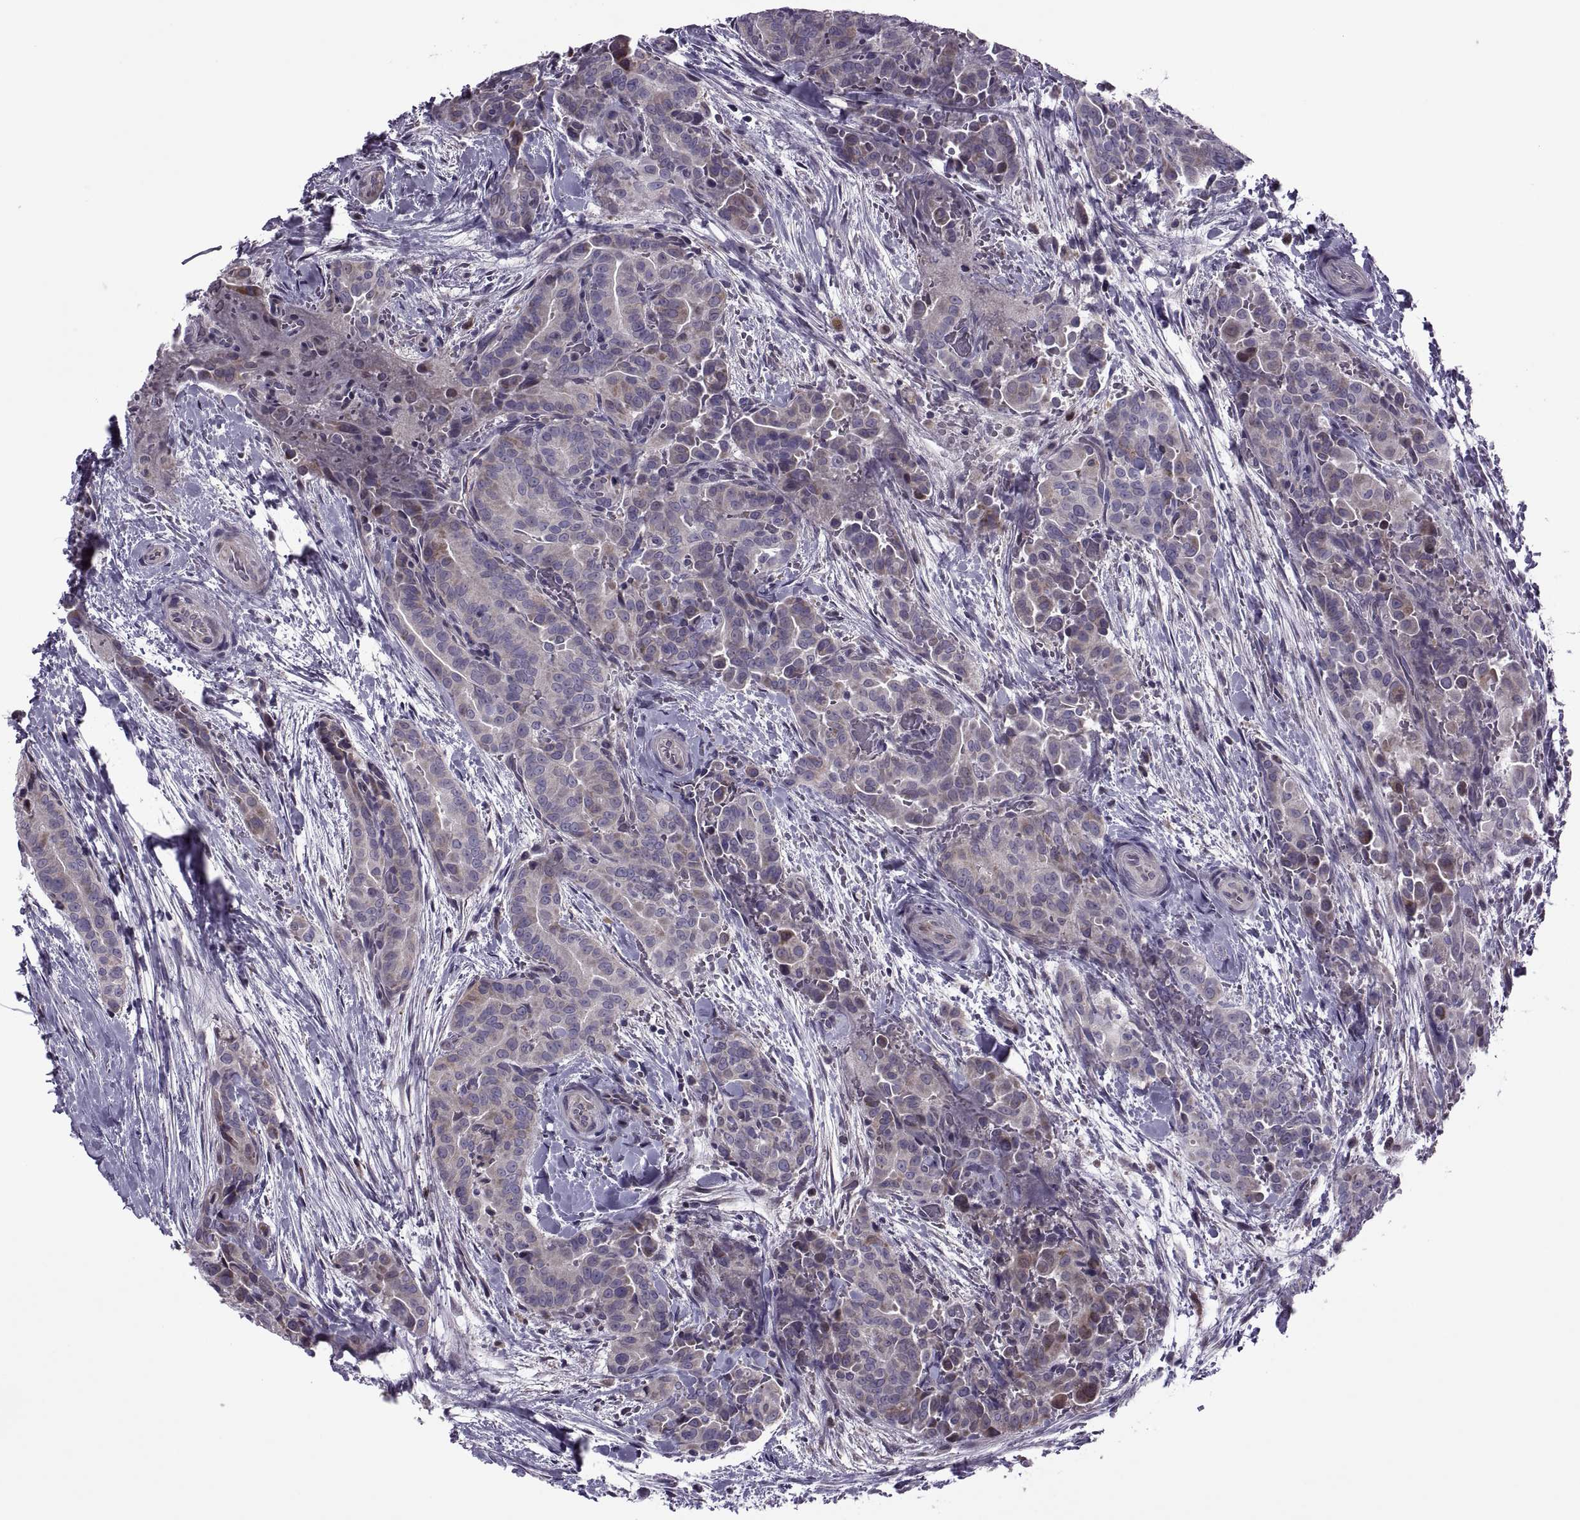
{"staining": {"intensity": "weak", "quantity": "<25%", "location": "cytoplasmic/membranous"}, "tissue": "thyroid cancer", "cell_type": "Tumor cells", "image_type": "cancer", "snomed": [{"axis": "morphology", "description": "Papillary adenocarcinoma, NOS"}, {"axis": "topography", "description": "Thyroid gland"}], "caption": "Tumor cells are negative for protein expression in human thyroid papillary adenocarcinoma.", "gene": "ODF3", "patient": {"sex": "male", "age": 61}}